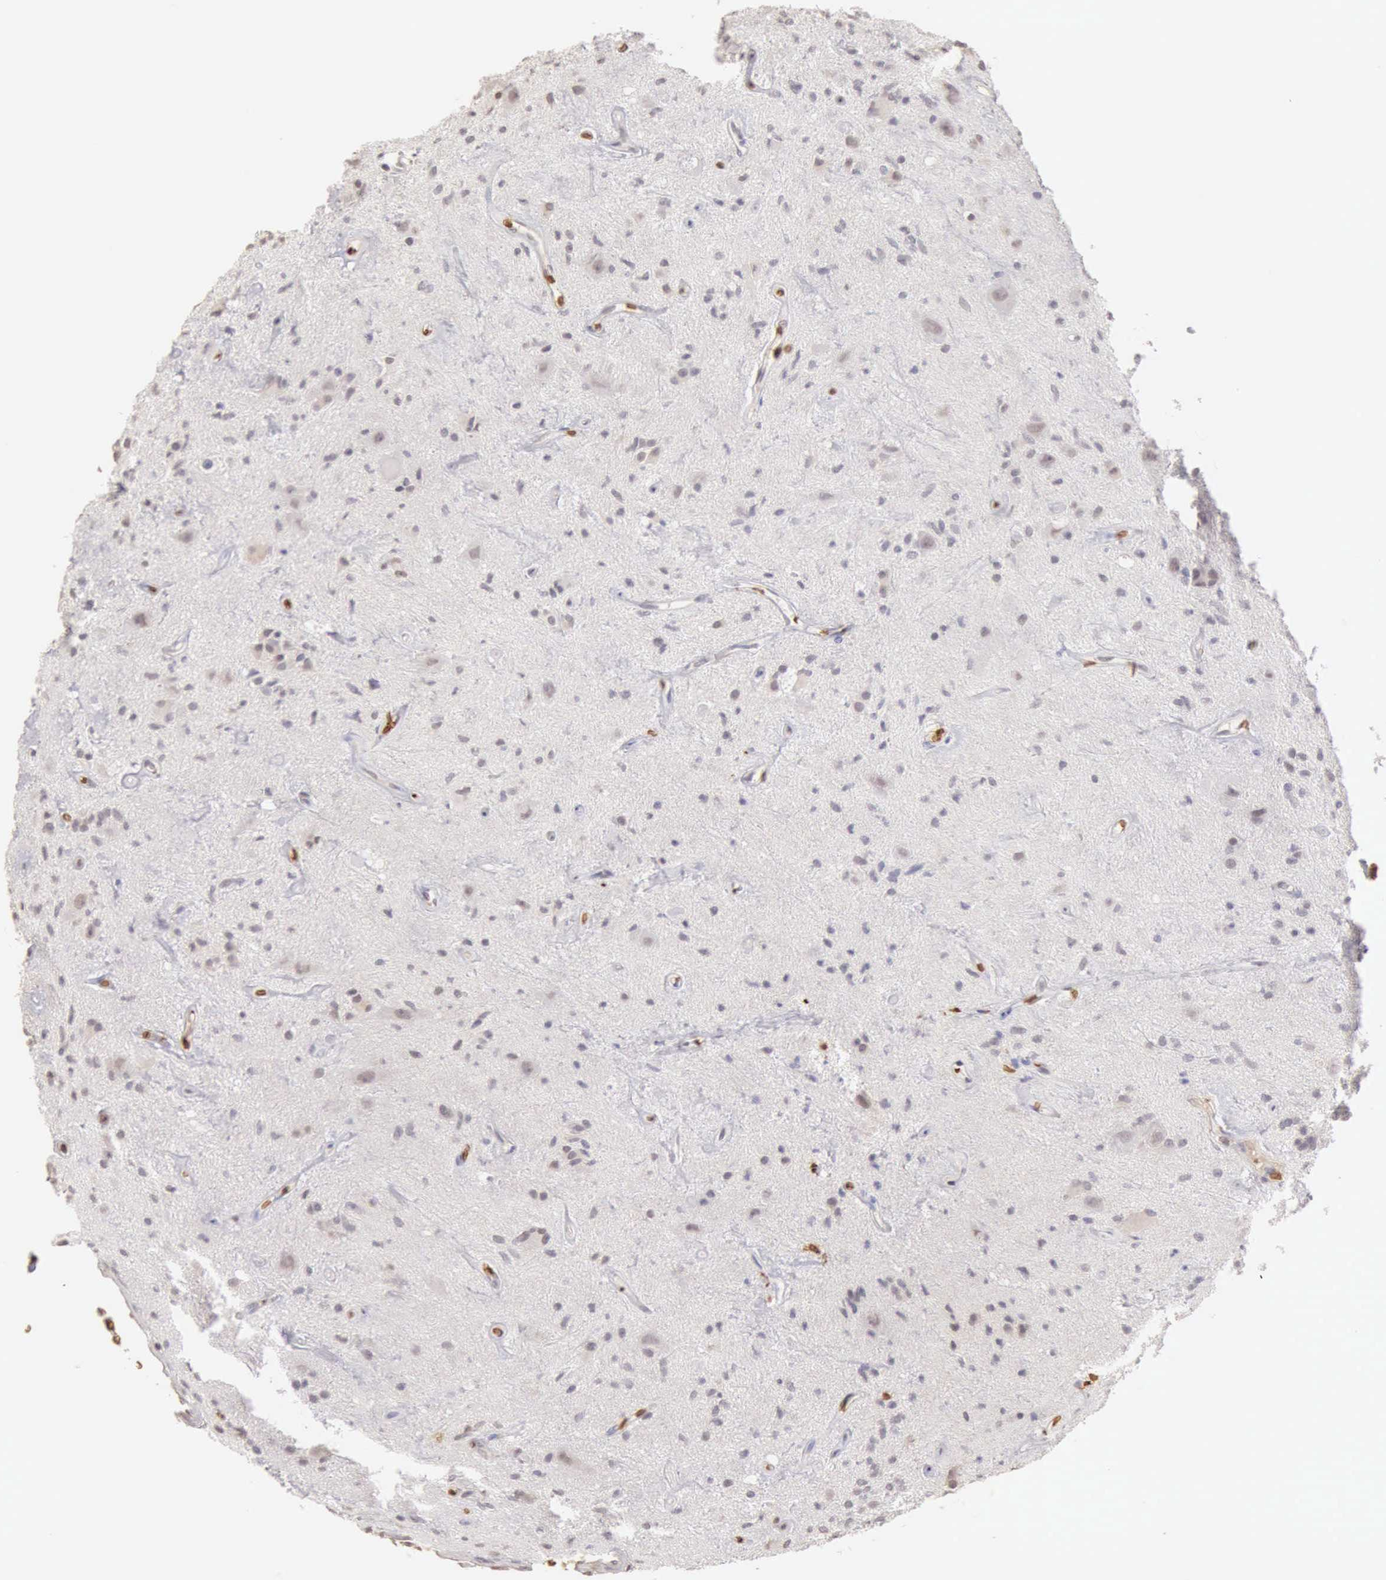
{"staining": {"intensity": "negative", "quantity": "none", "location": "none"}, "tissue": "glioma", "cell_type": "Tumor cells", "image_type": "cancer", "snomed": [{"axis": "morphology", "description": "Glioma, malignant, Low grade"}, {"axis": "topography", "description": "Brain"}], "caption": "Immunohistochemistry image of human glioma stained for a protein (brown), which shows no expression in tumor cells. Nuclei are stained in blue.", "gene": "CFI", "patient": {"sex": "female", "age": 15}}